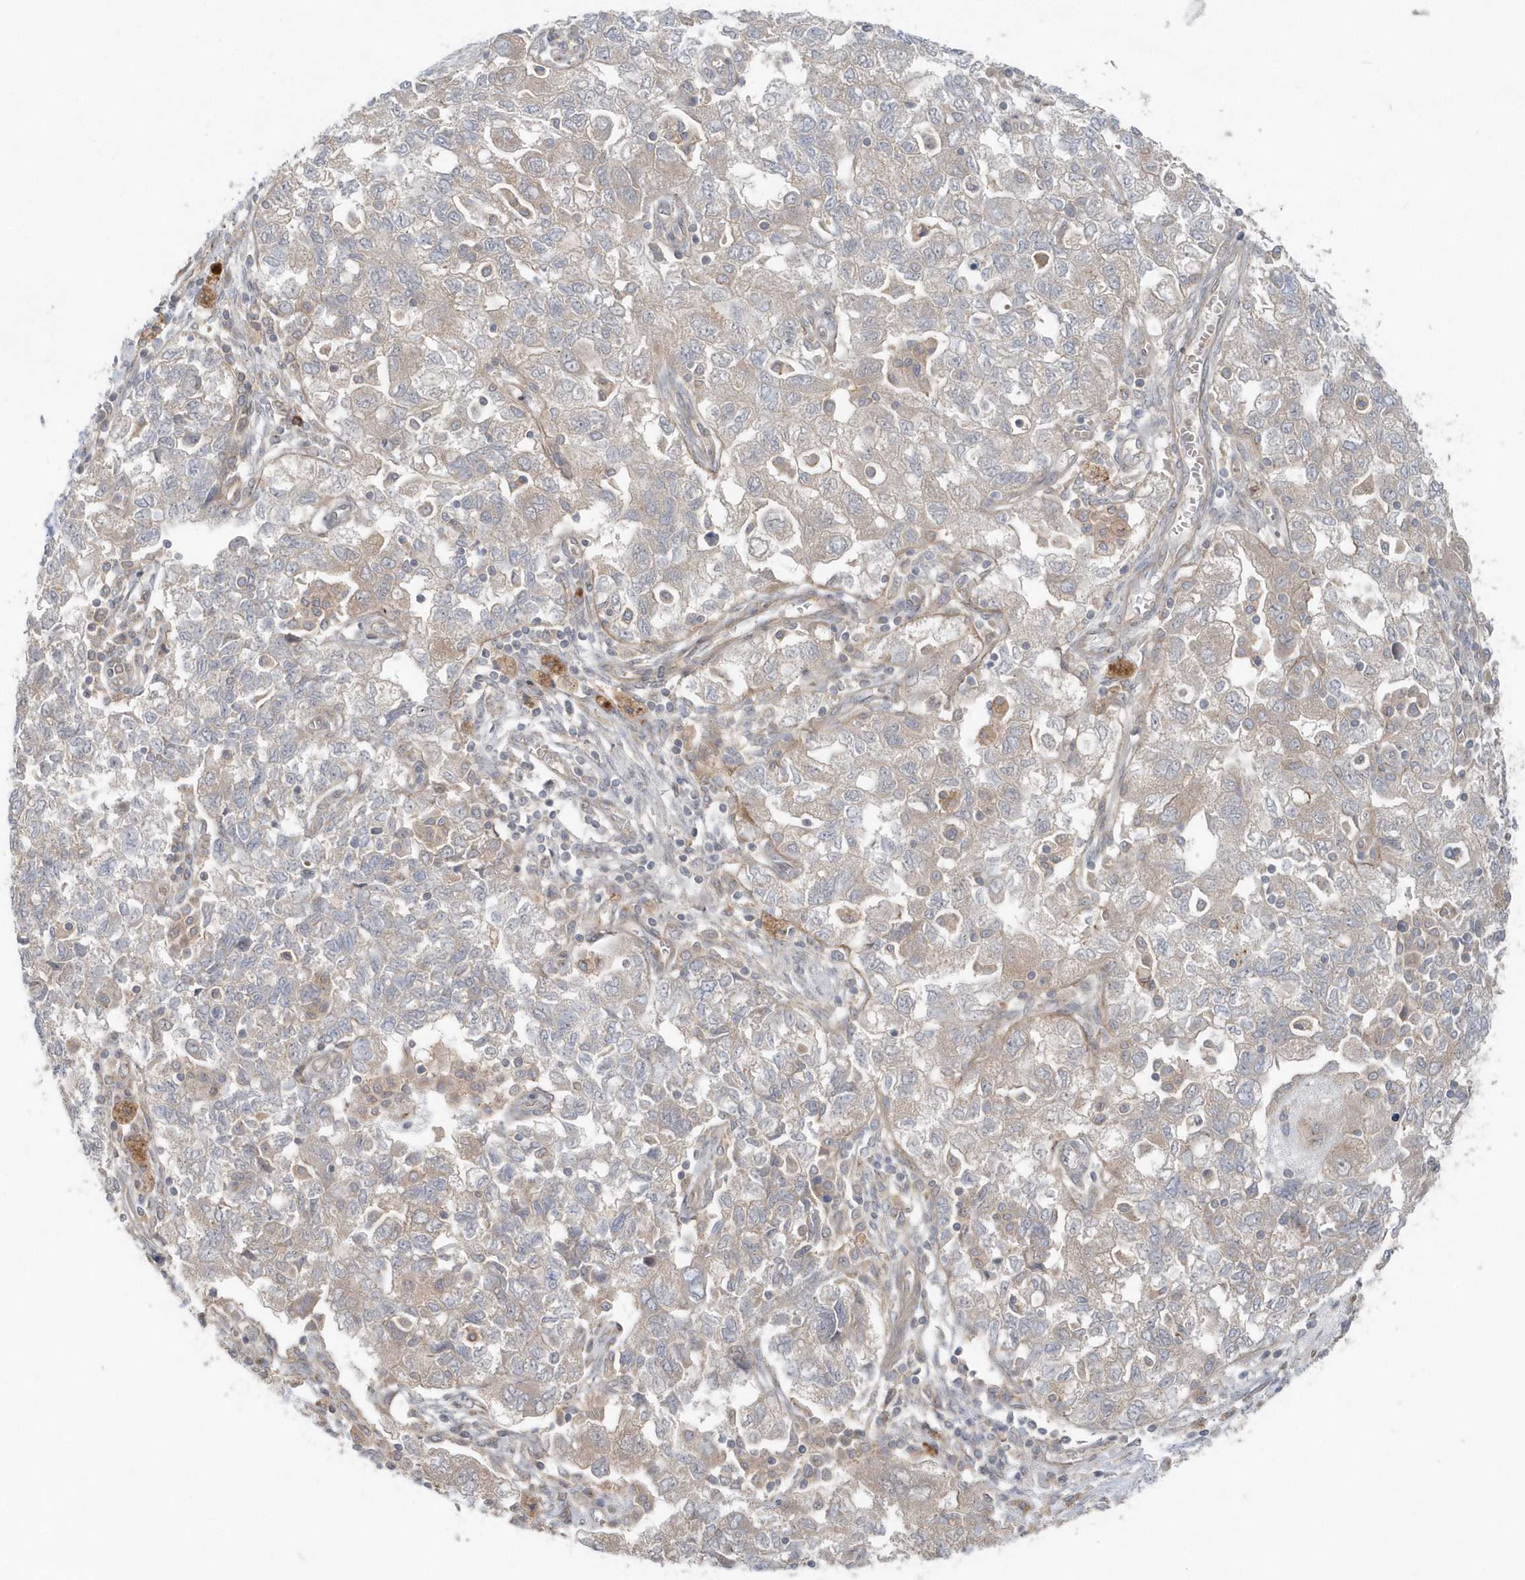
{"staining": {"intensity": "weak", "quantity": "<25%", "location": "cytoplasmic/membranous"}, "tissue": "ovarian cancer", "cell_type": "Tumor cells", "image_type": "cancer", "snomed": [{"axis": "morphology", "description": "Carcinoma, NOS"}, {"axis": "morphology", "description": "Cystadenocarcinoma, serous, NOS"}, {"axis": "topography", "description": "Ovary"}], "caption": "Serous cystadenocarcinoma (ovarian) was stained to show a protein in brown. There is no significant expression in tumor cells. (Immunohistochemistry, brightfield microscopy, high magnification).", "gene": "ACTR1A", "patient": {"sex": "female", "age": 69}}